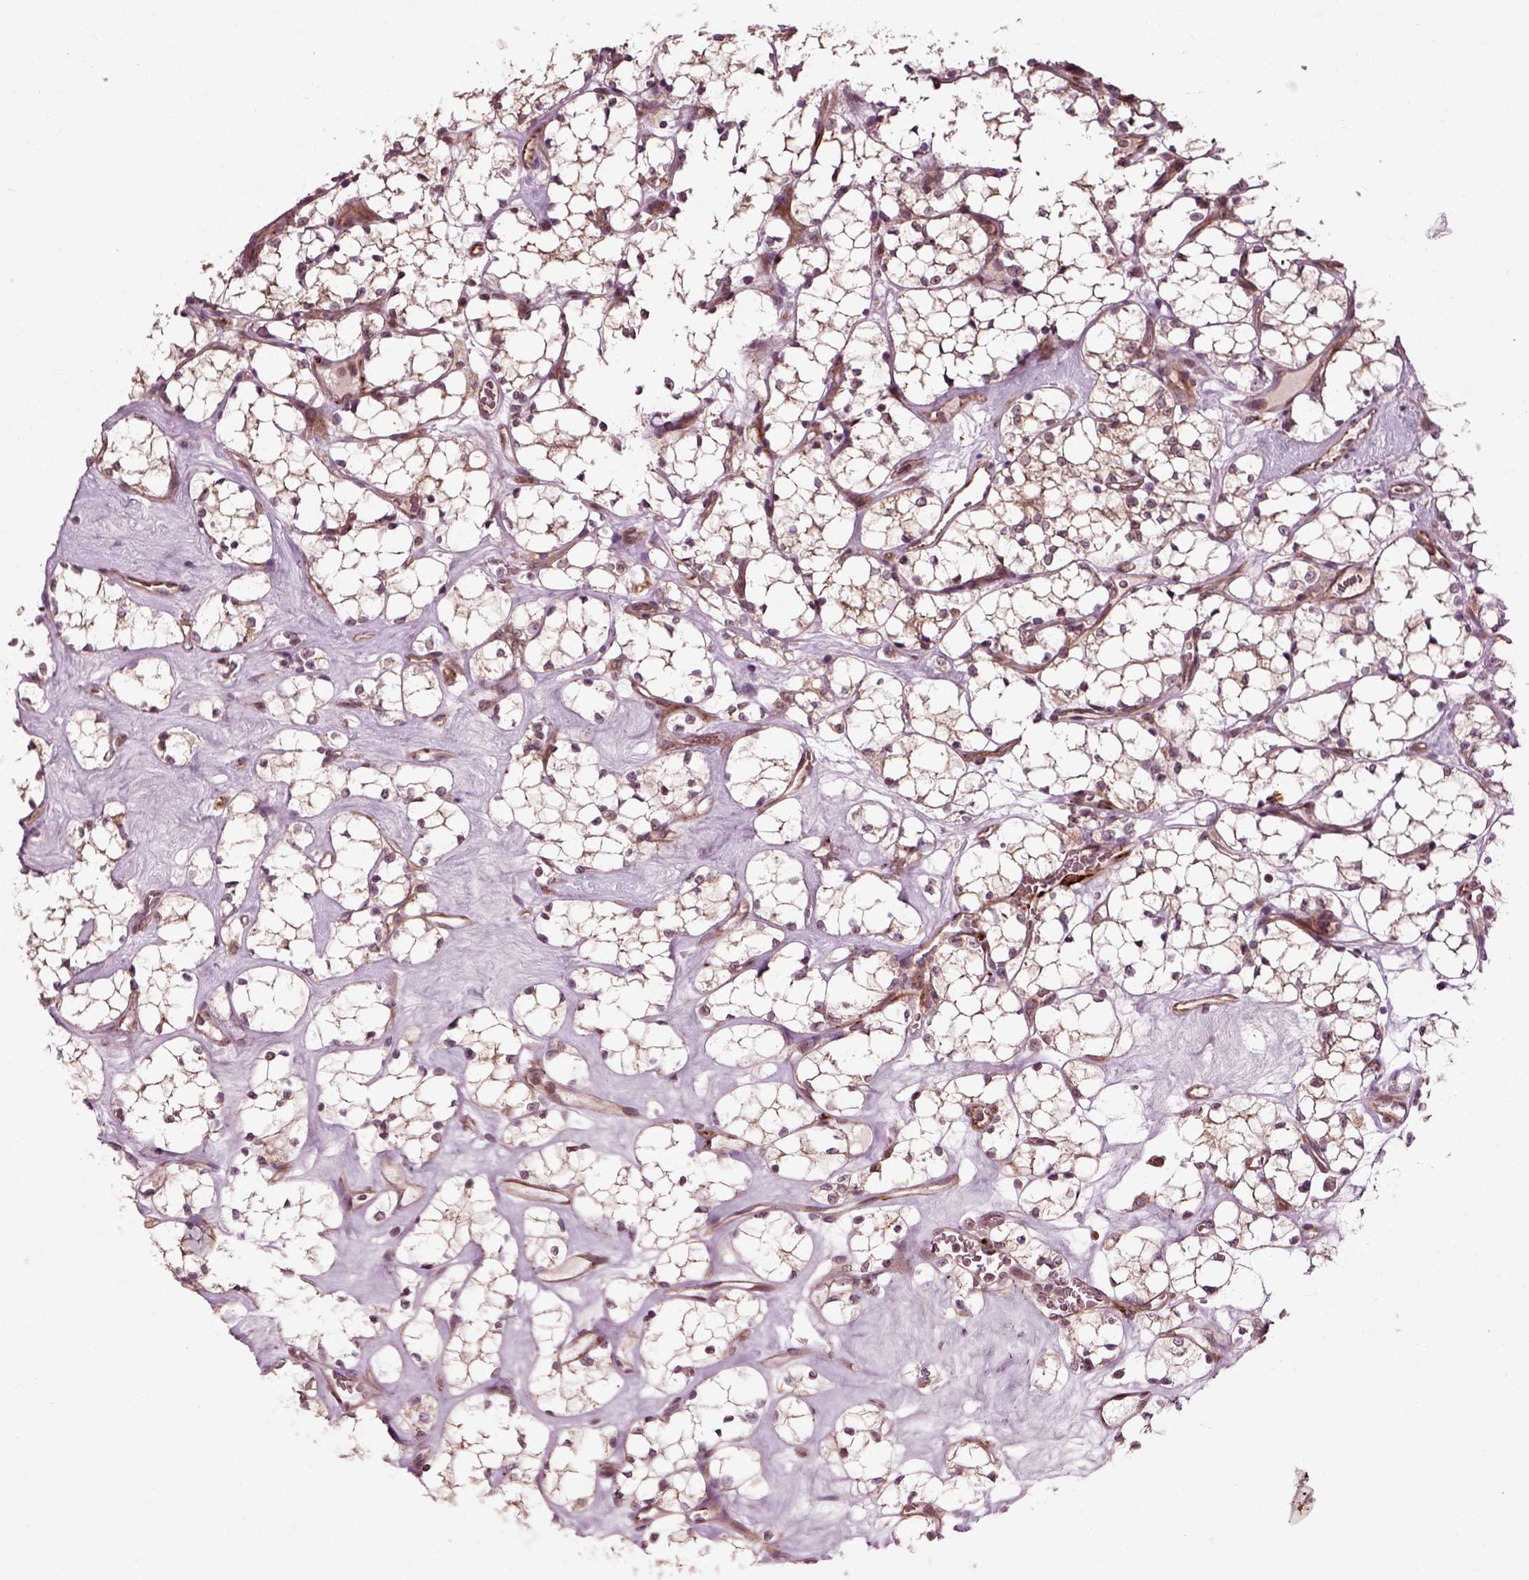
{"staining": {"intensity": "moderate", "quantity": ">75%", "location": "cytoplasmic/membranous"}, "tissue": "renal cancer", "cell_type": "Tumor cells", "image_type": "cancer", "snomed": [{"axis": "morphology", "description": "Adenocarcinoma, NOS"}, {"axis": "topography", "description": "Kidney"}], "caption": "This is an image of IHC staining of adenocarcinoma (renal), which shows moderate staining in the cytoplasmic/membranous of tumor cells.", "gene": "PLCD3", "patient": {"sex": "female", "age": 69}}